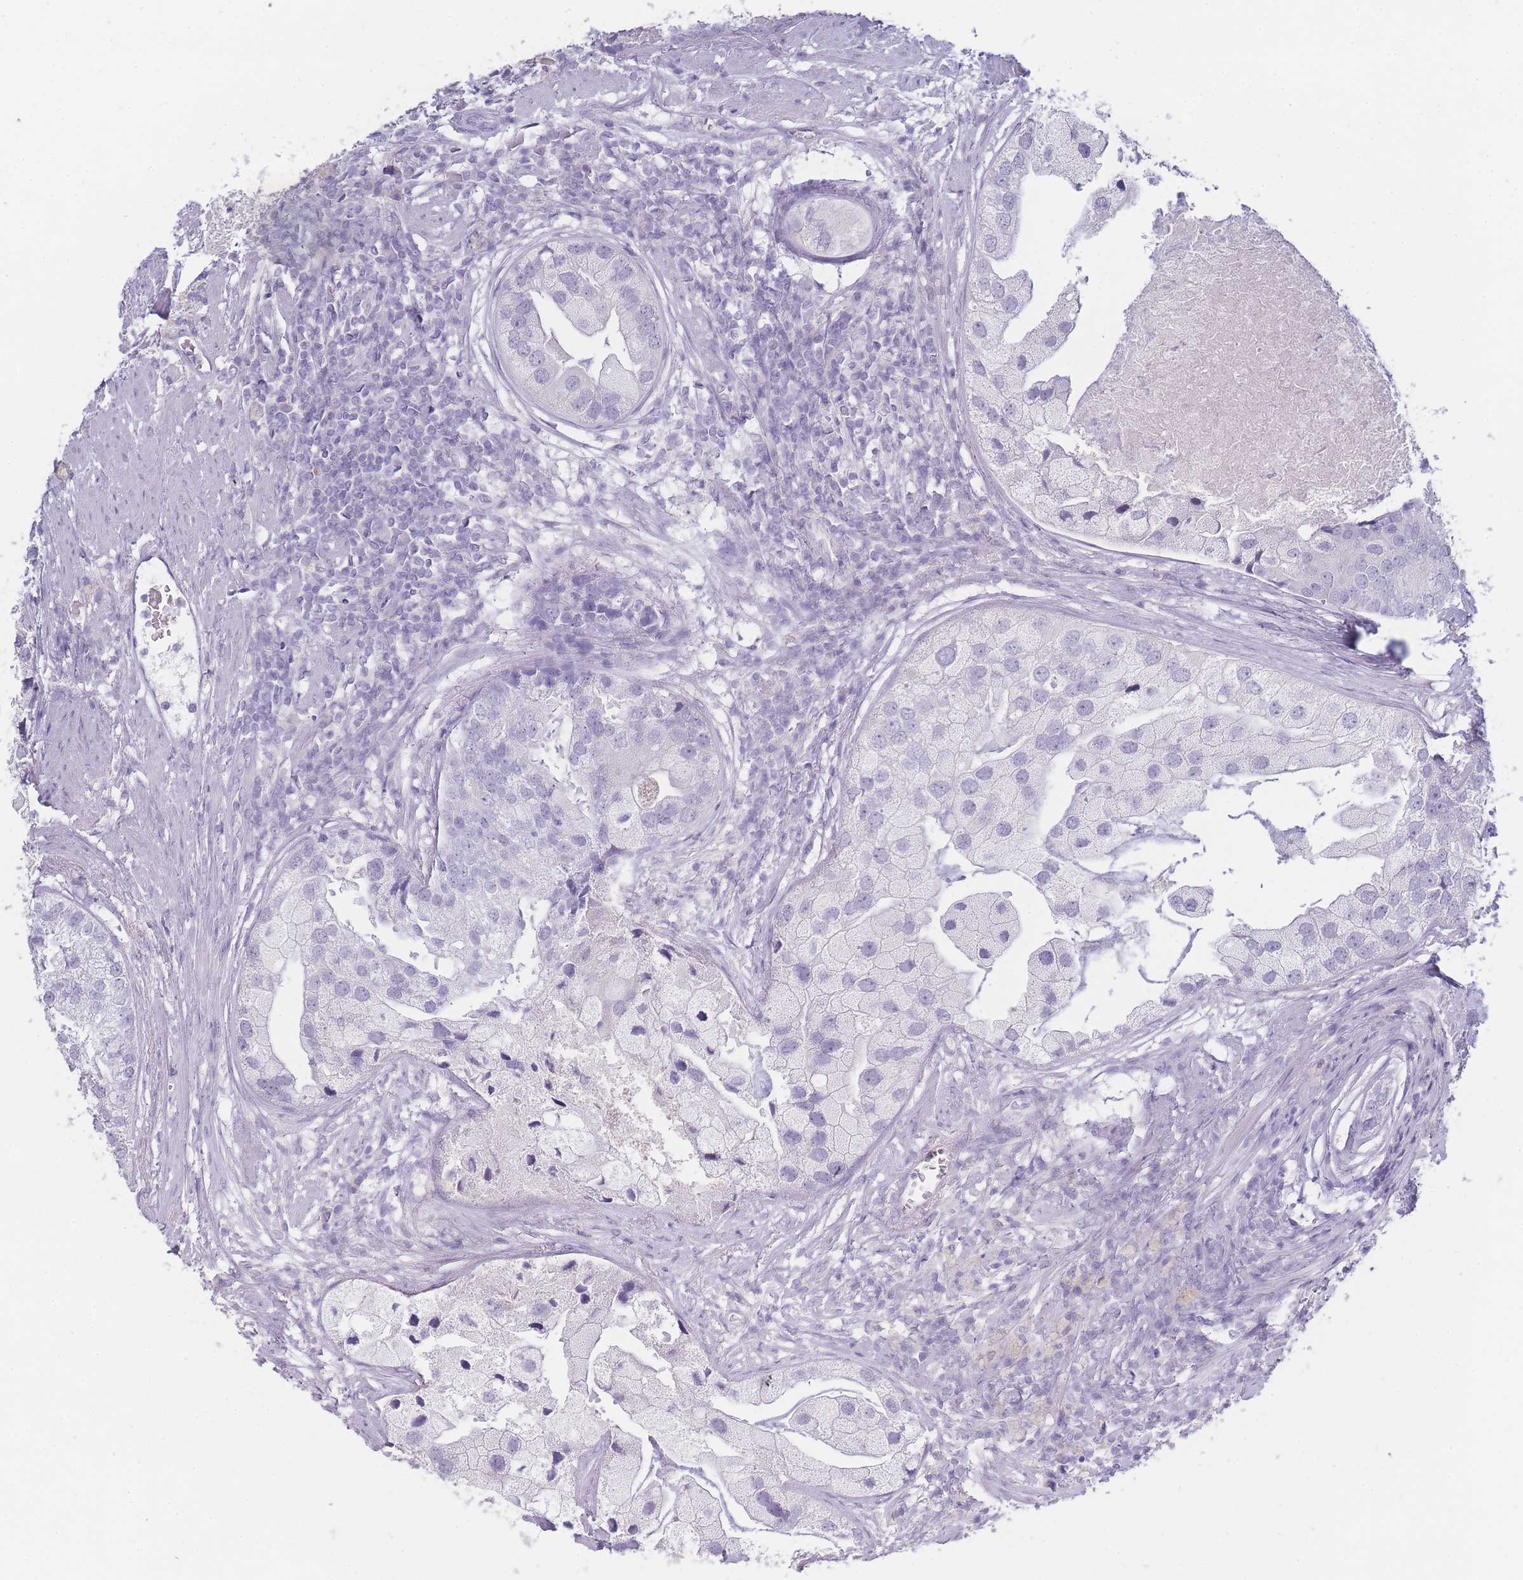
{"staining": {"intensity": "negative", "quantity": "none", "location": "none"}, "tissue": "prostate cancer", "cell_type": "Tumor cells", "image_type": "cancer", "snomed": [{"axis": "morphology", "description": "Adenocarcinoma, High grade"}, {"axis": "topography", "description": "Prostate"}], "caption": "DAB immunohistochemical staining of human prostate cancer (adenocarcinoma (high-grade)) shows no significant positivity in tumor cells.", "gene": "INS", "patient": {"sex": "male", "age": 62}}